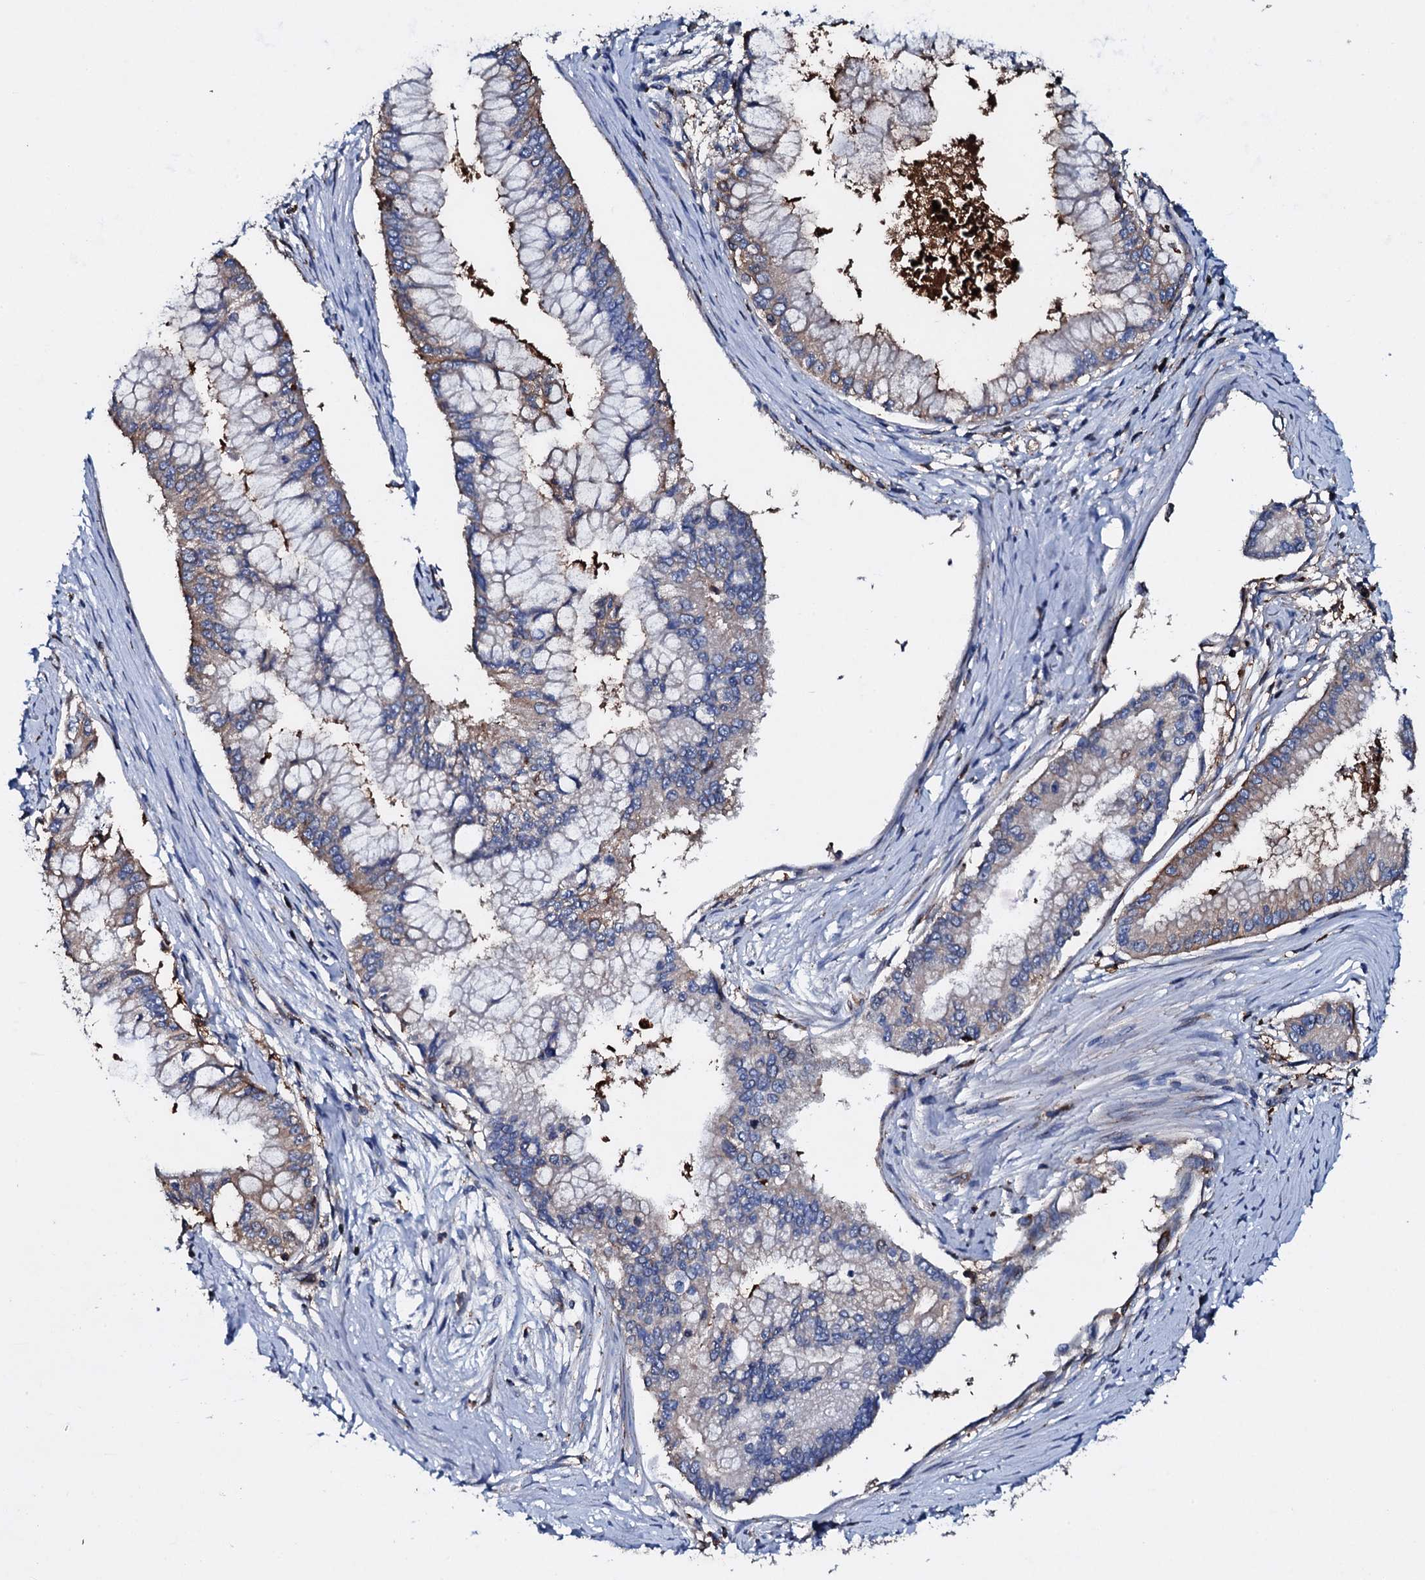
{"staining": {"intensity": "weak", "quantity": "25%-75%", "location": "cytoplasmic/membranous"}, "tissue": "pancreatic cancer", "cell_type": "Tumor cells", "image_type": "cancer", "snomed": [{"axis": "morphology", "description": "Adenocarcinoma, NOS"}, {"axis": "topography", "description": "Pancreas"}], "caption": "Immunohistochemical staining of pancreatic cancer demonstrates weak cytoplasmic/membranous protein positivity in approximately 25%-75% of tumor cells.", "gene": "MS4A4E", "patient": {"sex": "male", "age": 46}}